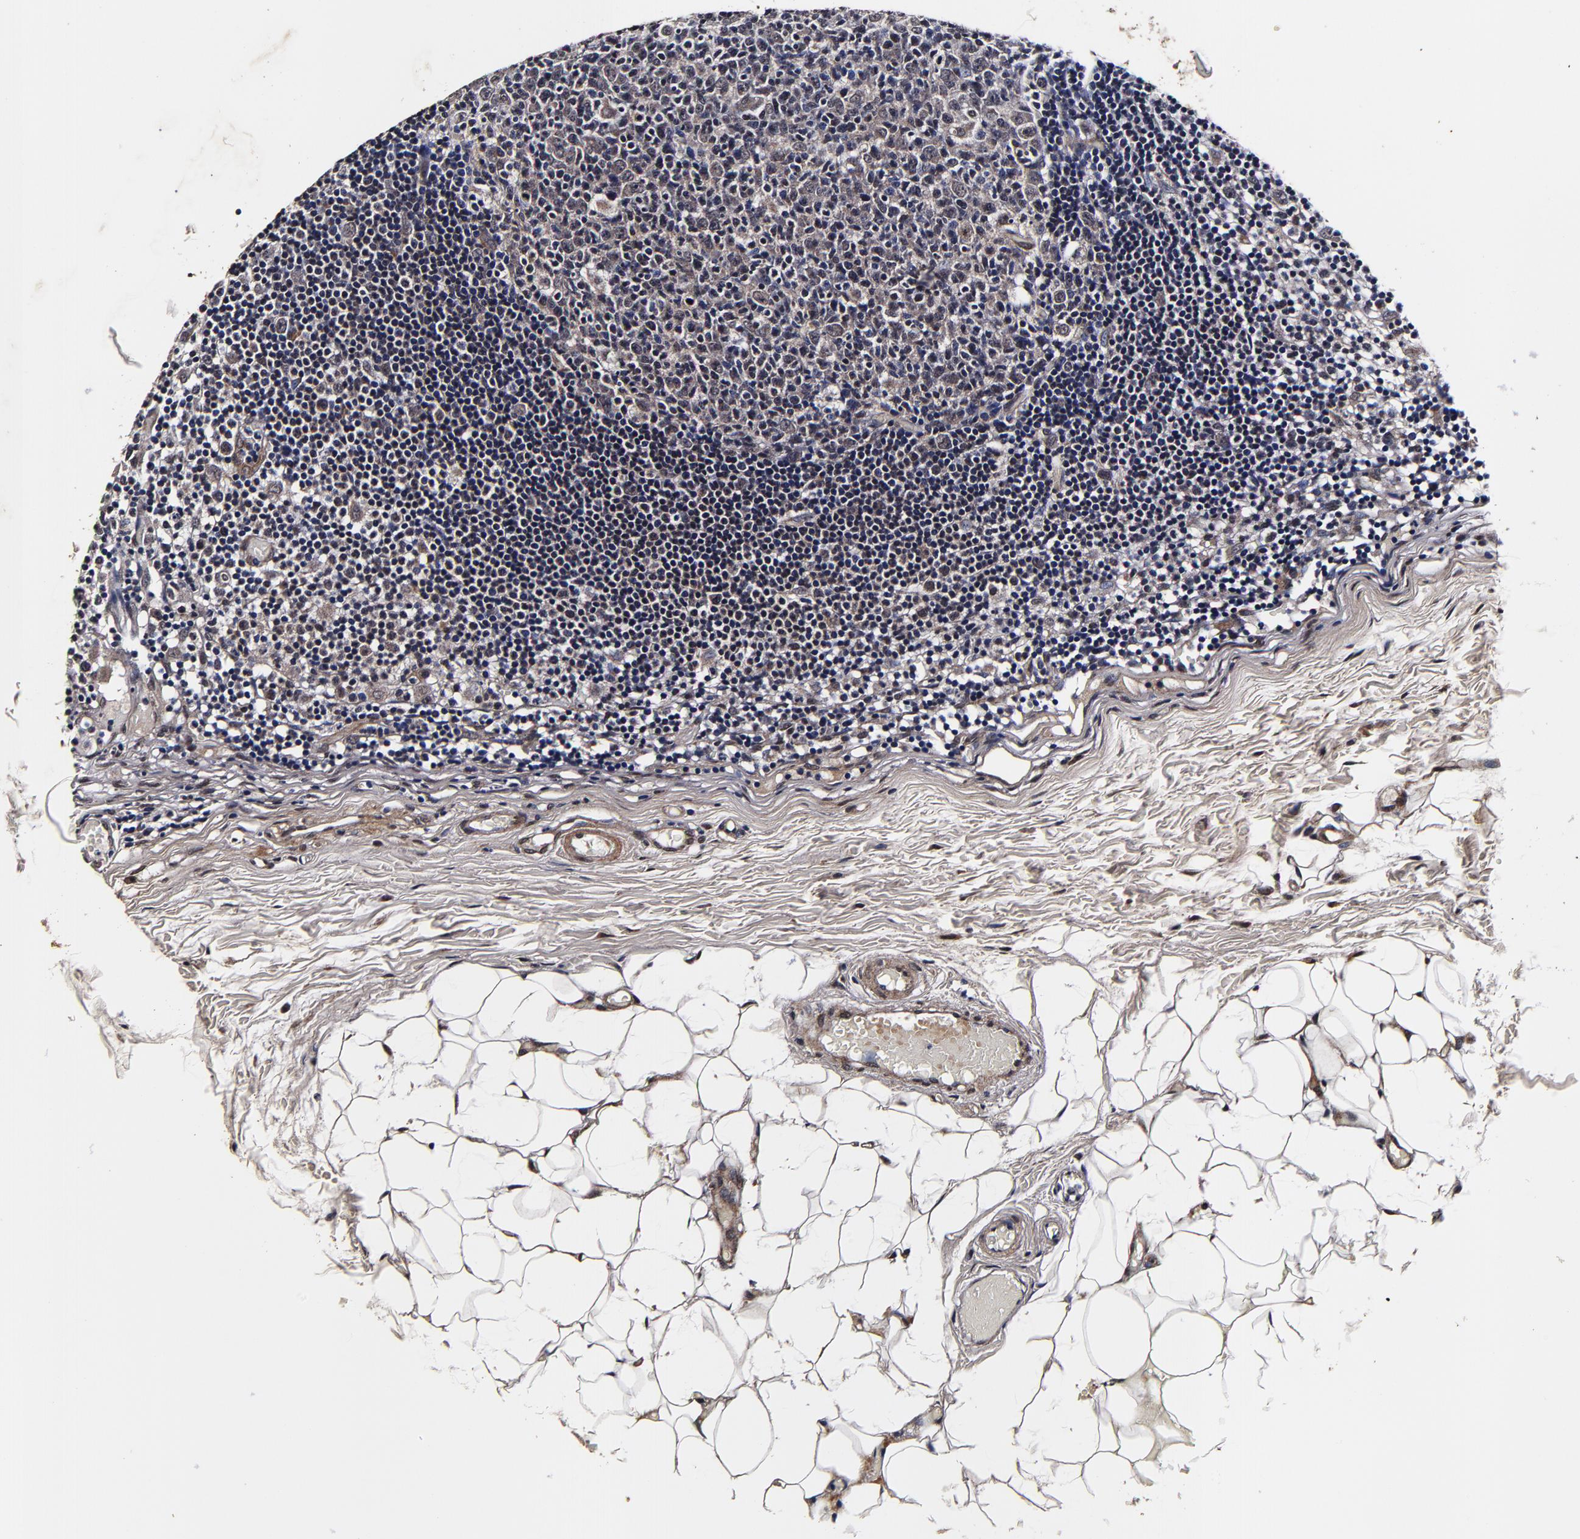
{"staining": {"intensity": "weak", "quantity": ">75%", "location": "cytoplasmic/membranous"}, "tissue": "lymph node", "cell_type": "Germinal center cells", "image_type": "normal", "snomed": [{"axis": "morphology", "description": "Normal tissue, NOS"}, {"axis": "morphology", "description": "Inflammation, NOS"}, {"axis": "topography", "description": "Lymph node"}, {"axis": "topography", "description": "Salivary gland"}], "caption": "Immunohistochemistry (IHC) photomicrograph of benign lymph node stained for a protein (brown), which shows low levels of weak cytoplasmic/membranous staining in about >75% of germinal center cells.", "gene": "MMP15", "patient": {"sex": "male", "age": 3}}